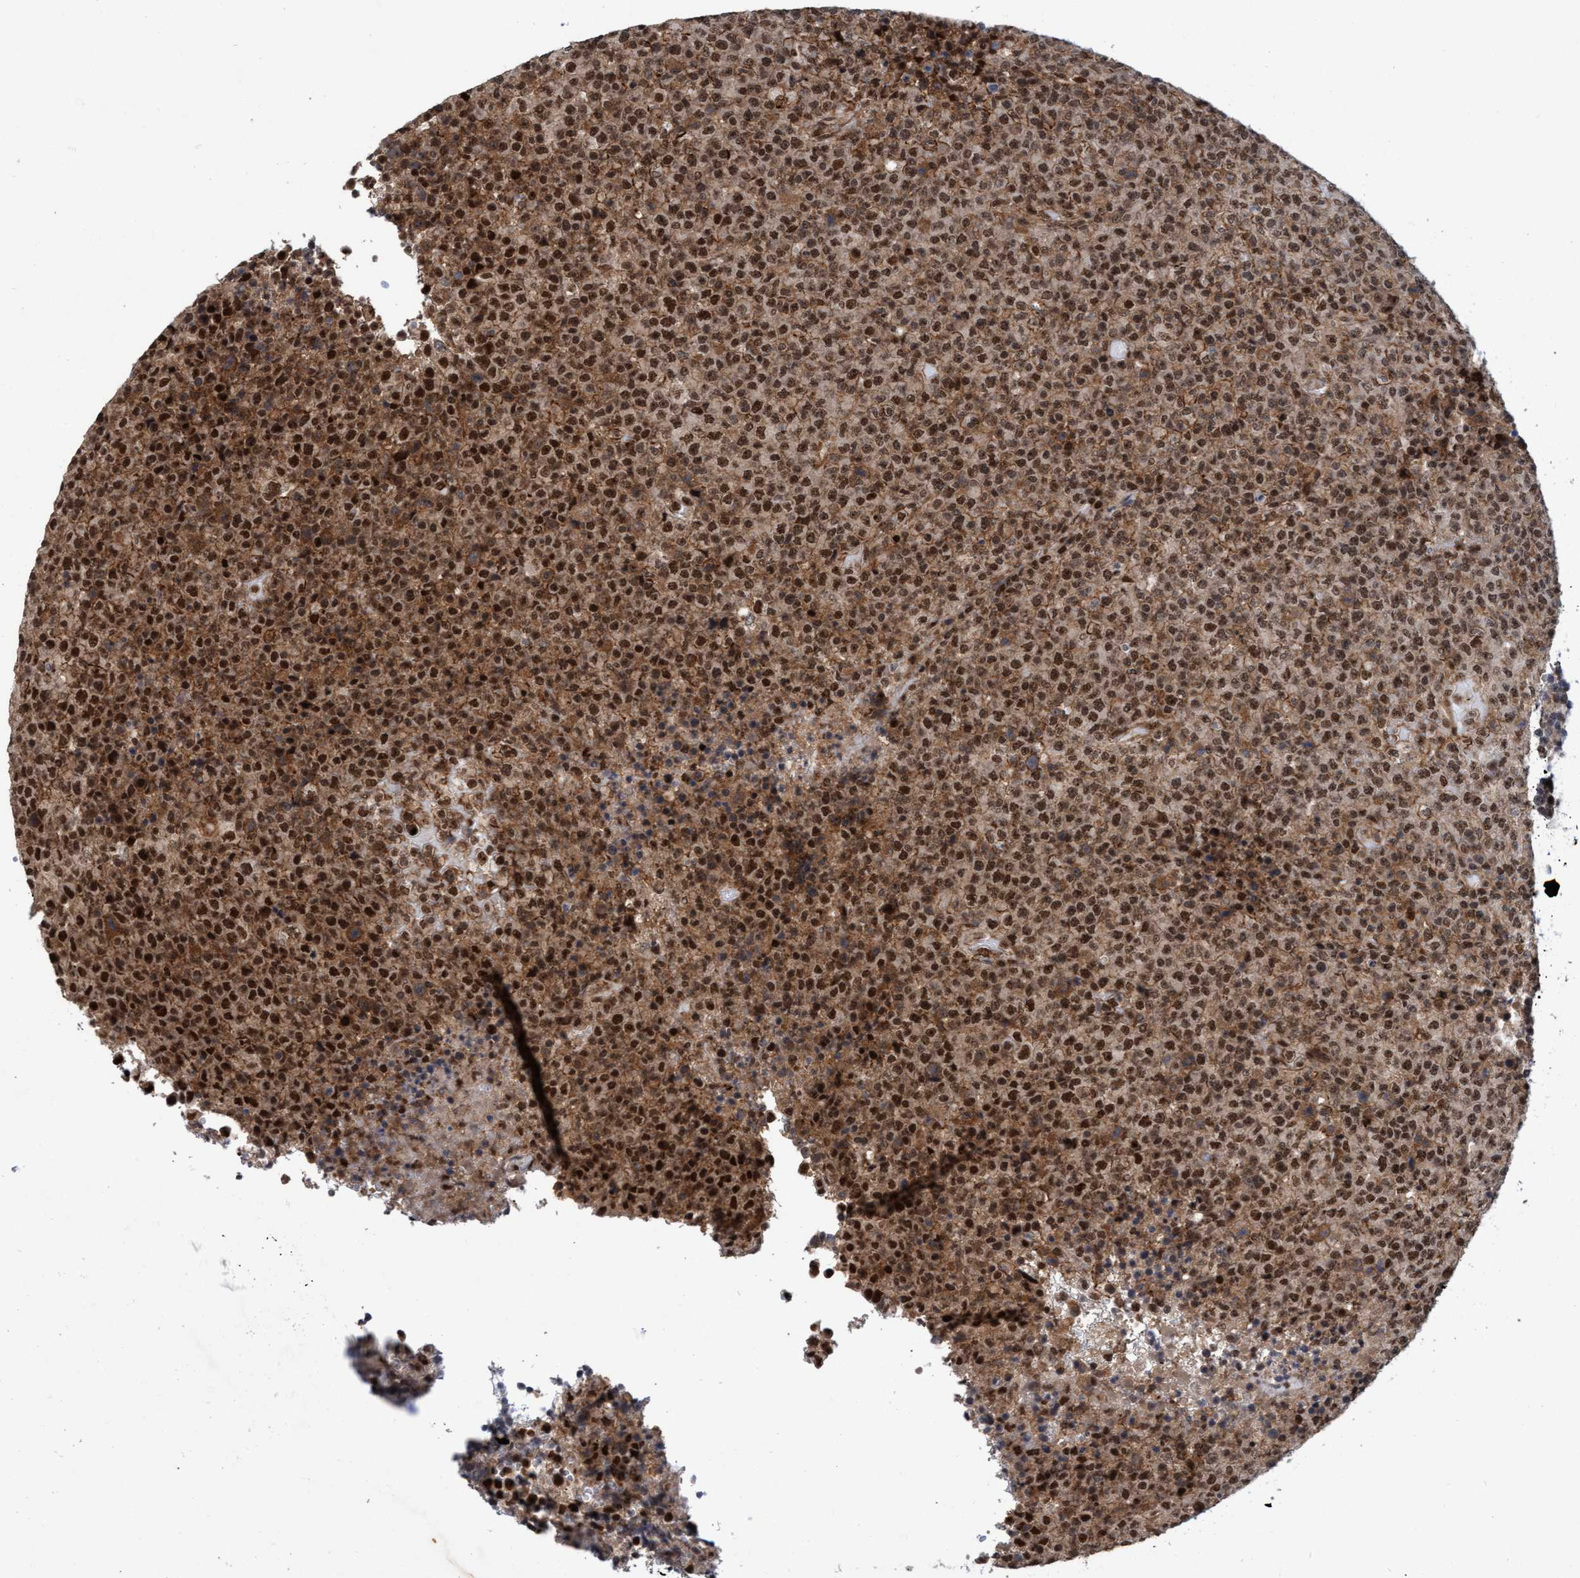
{"staining": {"intensity": "moderate", "quantity": ">75%", "location": "cytoplasmic/membranous,nuclear"}, "tissue": "lymphoma", "cell_type": "Tumor cells", "image_type": "cancer", "snomed": [{"axis": "morphology", "description": "Malignant lymphoma, non-Hodgkin's type, High grade"}, {"axis": "topography", "description": "Lymph node"}], "caption": "Immunohistochemical staining of human high-grade malignant lymphoma, non-Hodgkin's type demonstrates moderate cytoplasmic/membranous and nuclear protein positivity in about >75% of tumor cells. (IHC, brightfield microscopy, high magnification).", "gene": "GTF2F1", "patient": {"sex": "male", "age": 13}}